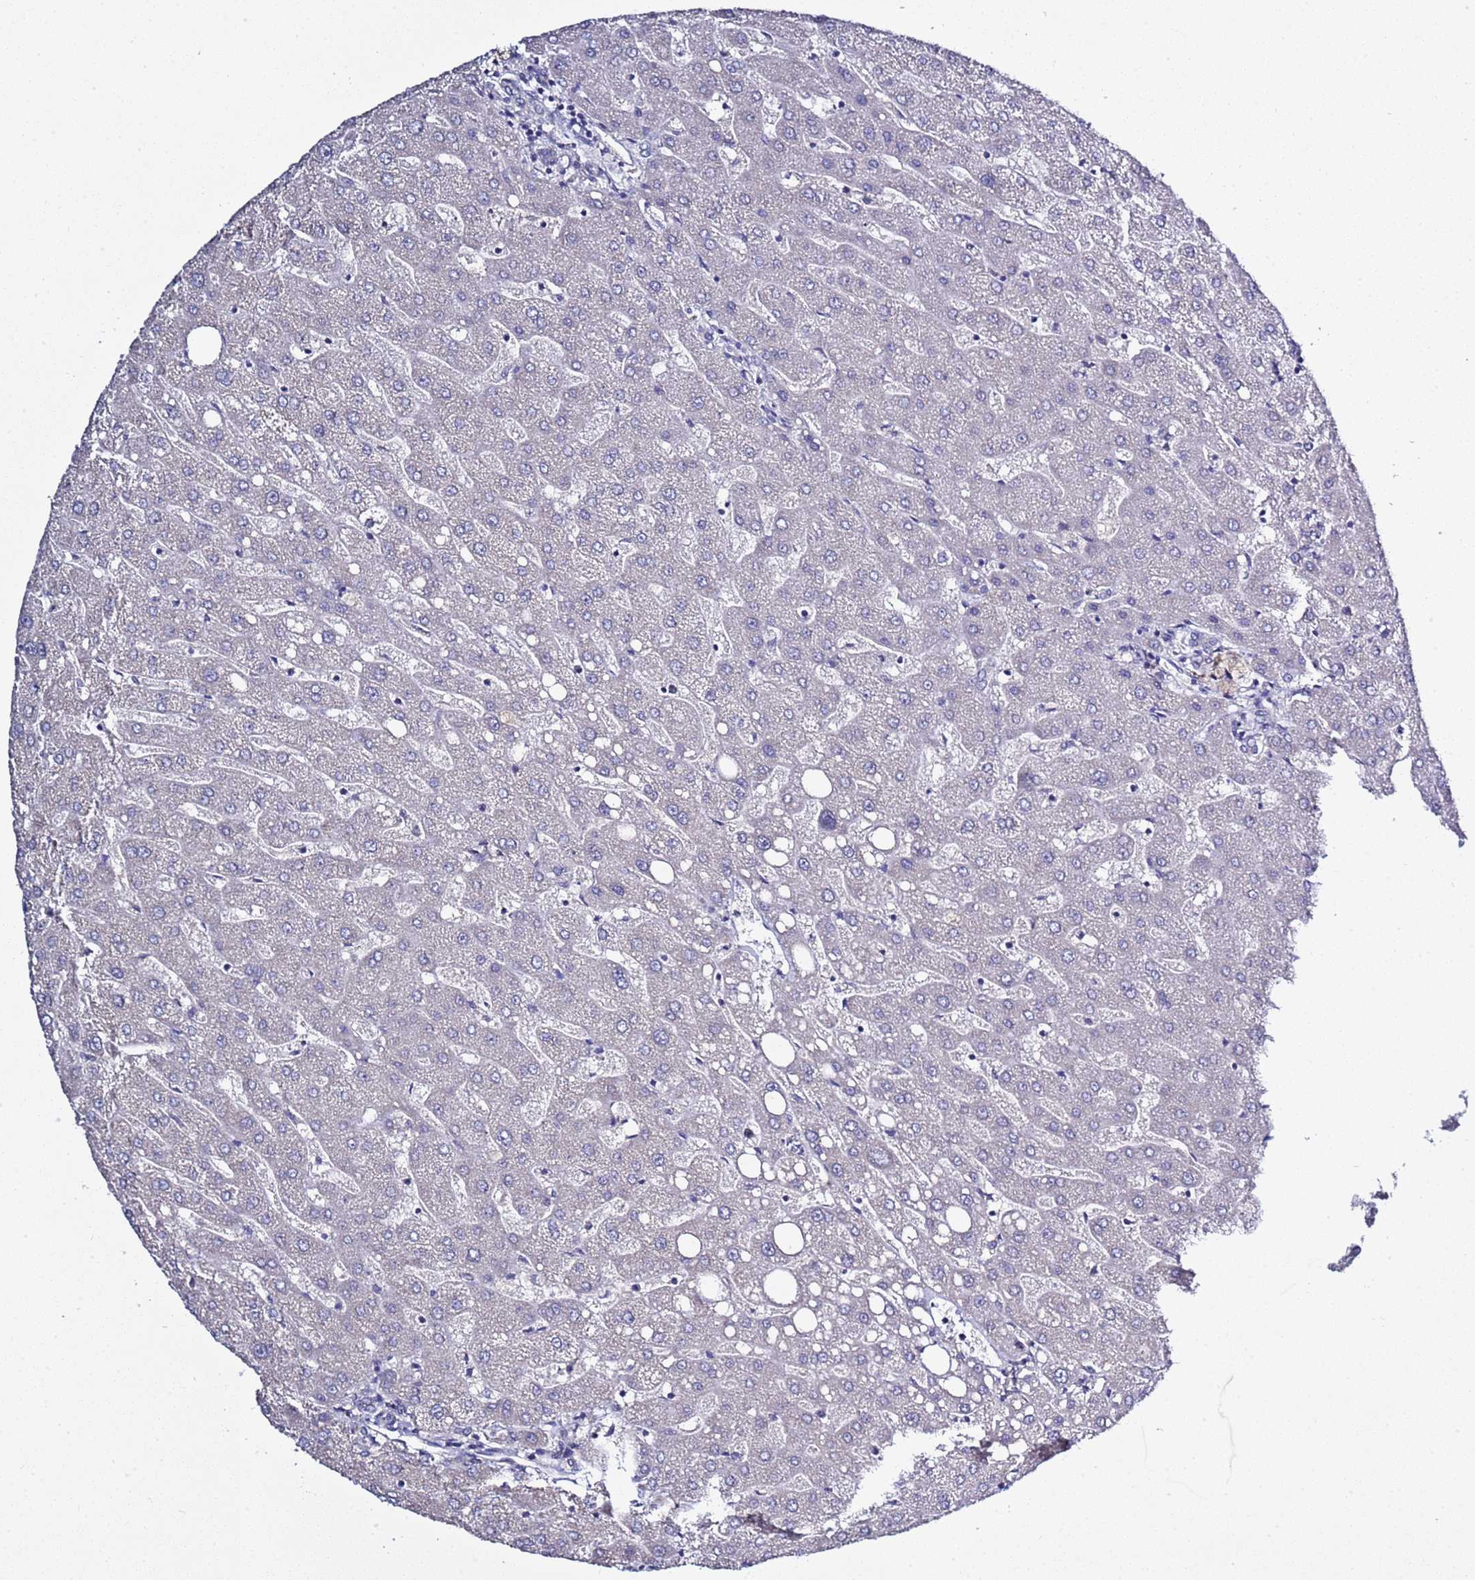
{"staining": {"intensity": "negative", "quantity": "none", "location": "none"}, "tissue": "liver", "cell_type": "Cholangiocytes", "image_type": "normal", "snomed": [{"axis": "morphology", "description": "Normal tissue, NOS"}, {"axis": "topography", "description": "Liver"}], "caption": "Immunohistochemistry micrograph of benign liver: liver stained with DAB exhibits no significant protein staining in cholangiocytes. (DAB (3,3'-diaminobenzidine) immunohistochemistry visualized using brightfield microscopy, high magnification).", "gene": "RABL2A", "patient": {"sex": "male", "age": 67}}